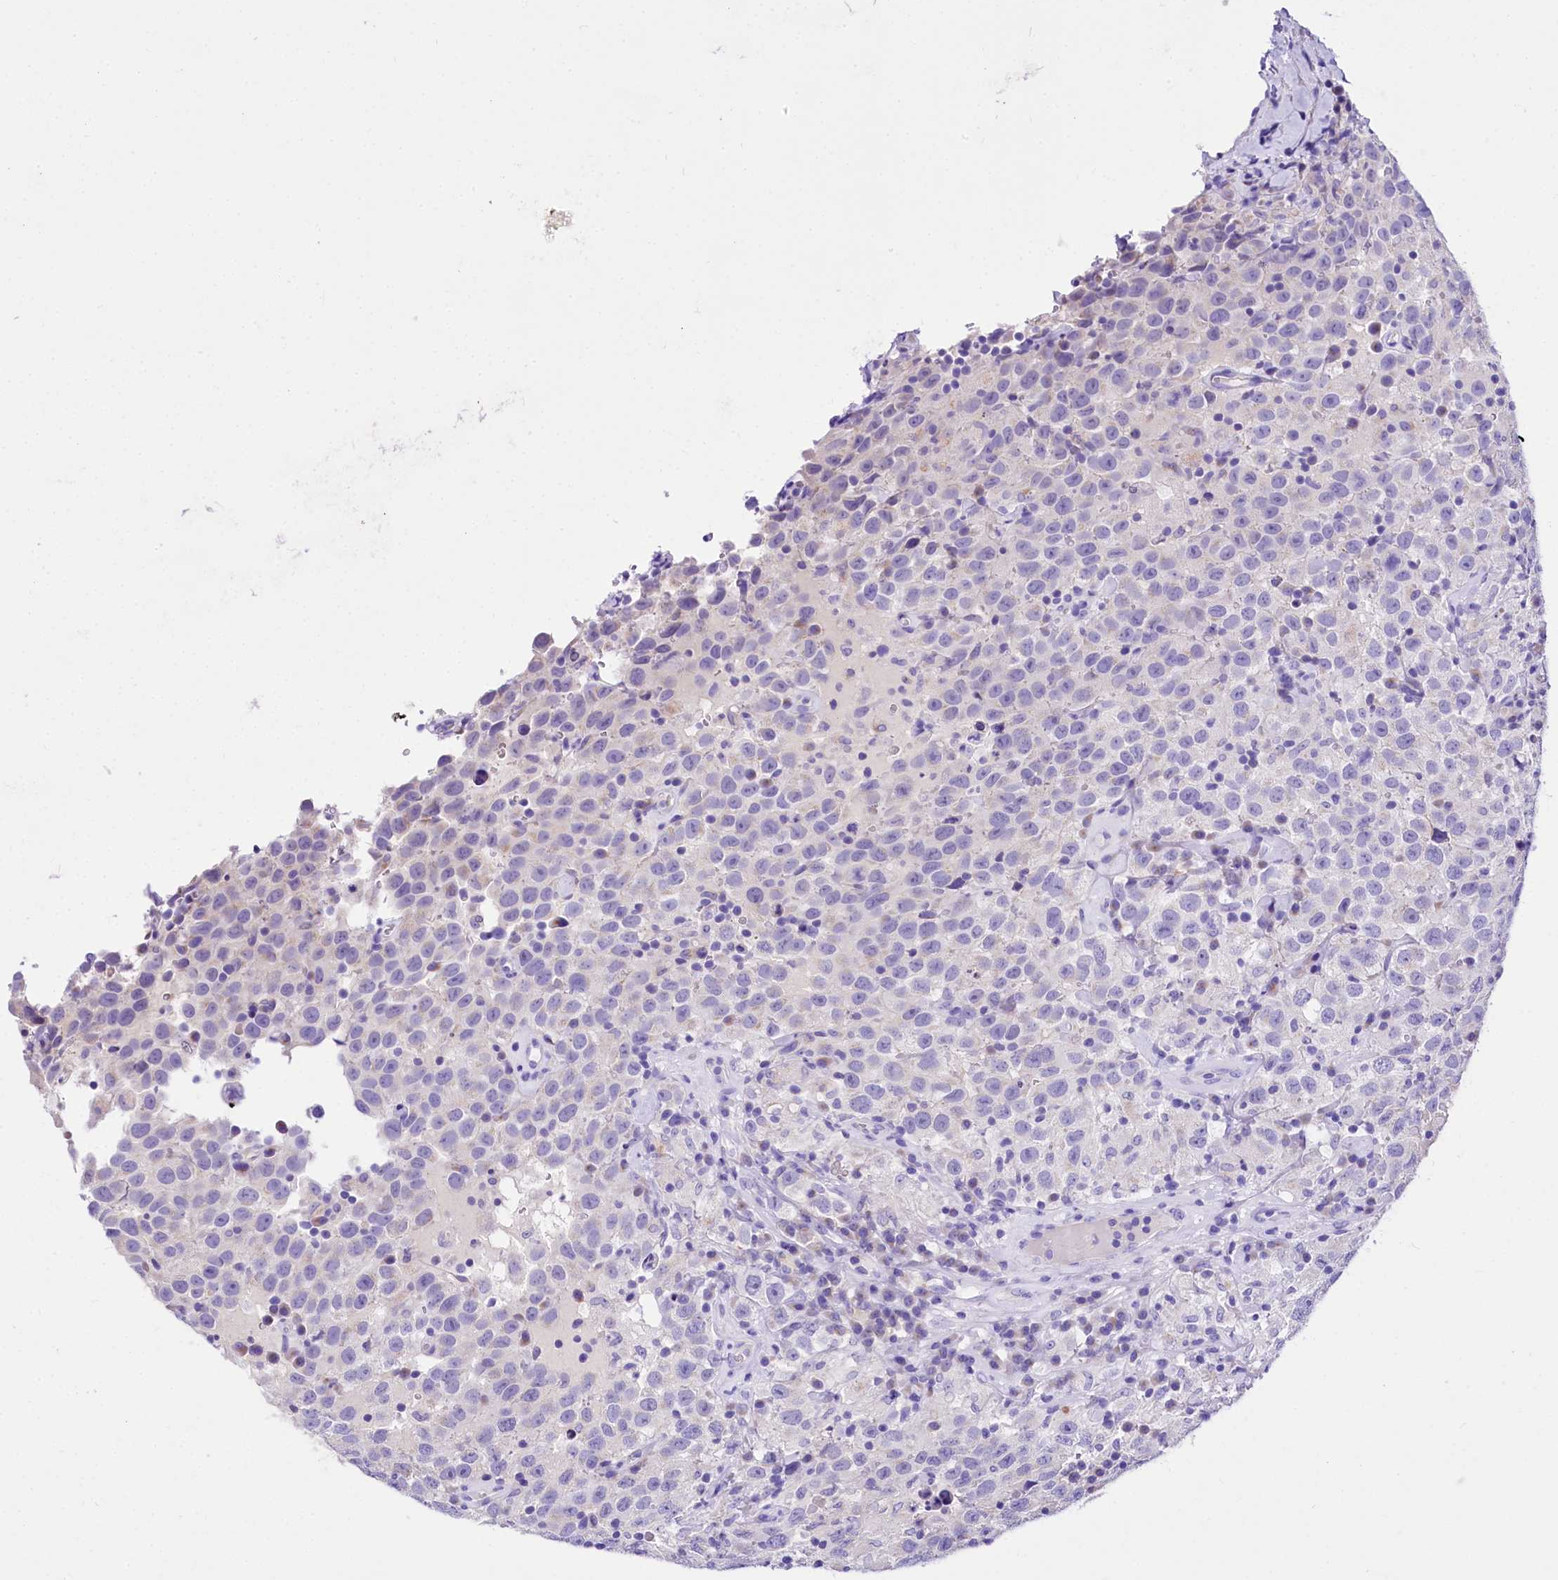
{"staining": {"intensity": "negative", "quantity": "none", "location": "none"}, "tissue": "testis cancer", "cell_type": "Tumor cells", "image_type": "cancer", "snomed": [{"axis": "morphology", "description": "Seminoma, NOS"}, {"axis": "topography", "description": "Testis"}], "caption": "A high-resolution photomicrograph shows immunohistochemistry (IHC) staining of testis cancer (seminoma), which exhibits no significant positivity in tumor cells.", "gene": "A2ML1", "patient": {"sex": "male", "age": 41}}